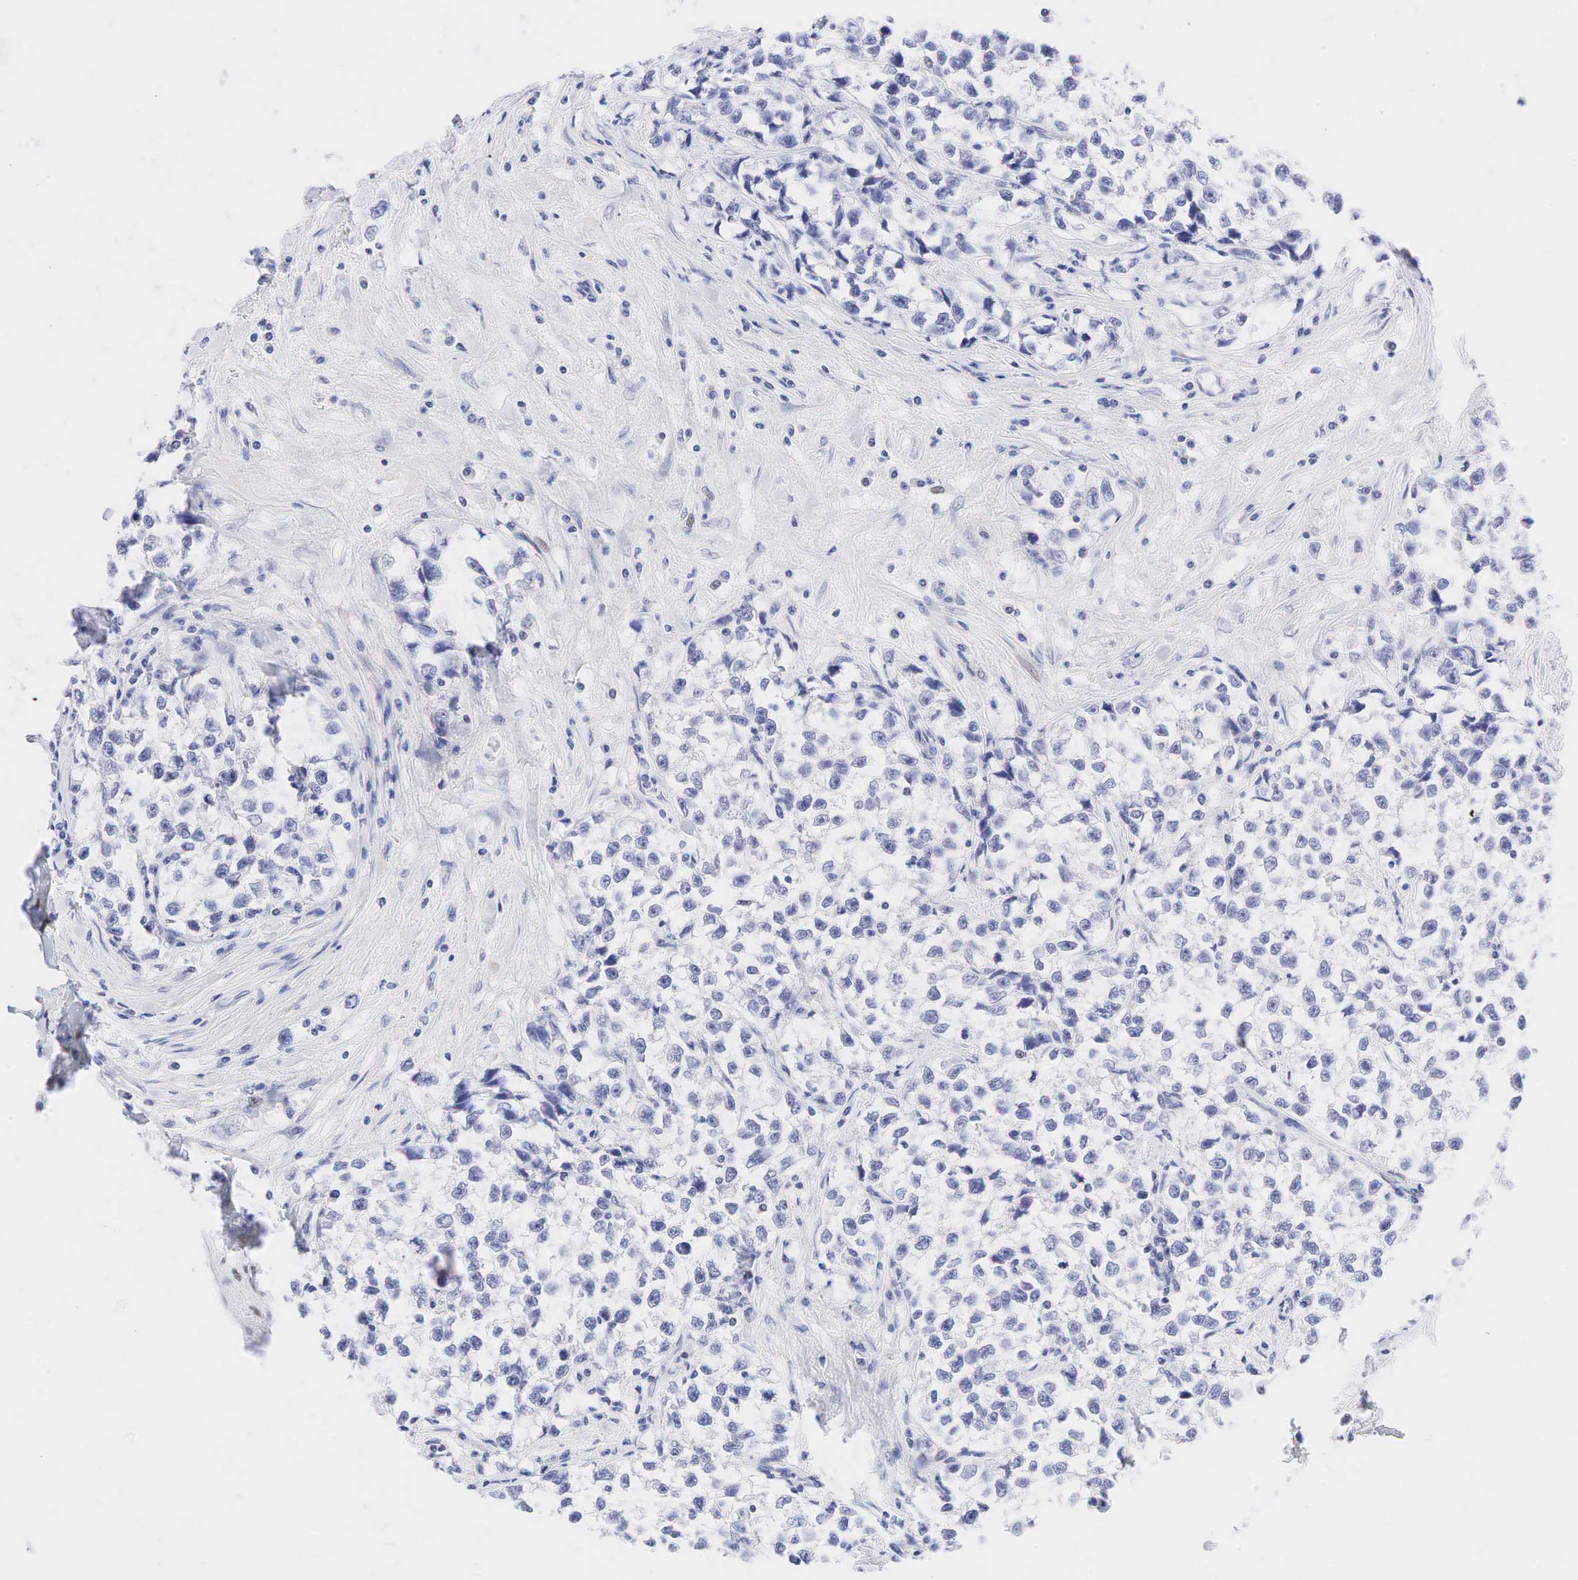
{"staining": {"intensity": "negative", "quantity": "none", "location": "none"}, "tissue": "testis cancer", "cell_type": "Tumor cells", "image_type": "cancer", "snomed": [{"axis": "morphology", "description": "Seminoma, NOS"}, {"axis": "morphology", "description": "Carcinoma, Embryonal, NOS"}, {"axis": "topography", "description": "Testis"}], "caption": "This is an immunohistochemistry (IHC) micrograph of testis cancer. There is no positivity in tumor cells.", "gene": "AR", "patient": {"sex": "male", "age": 30}}